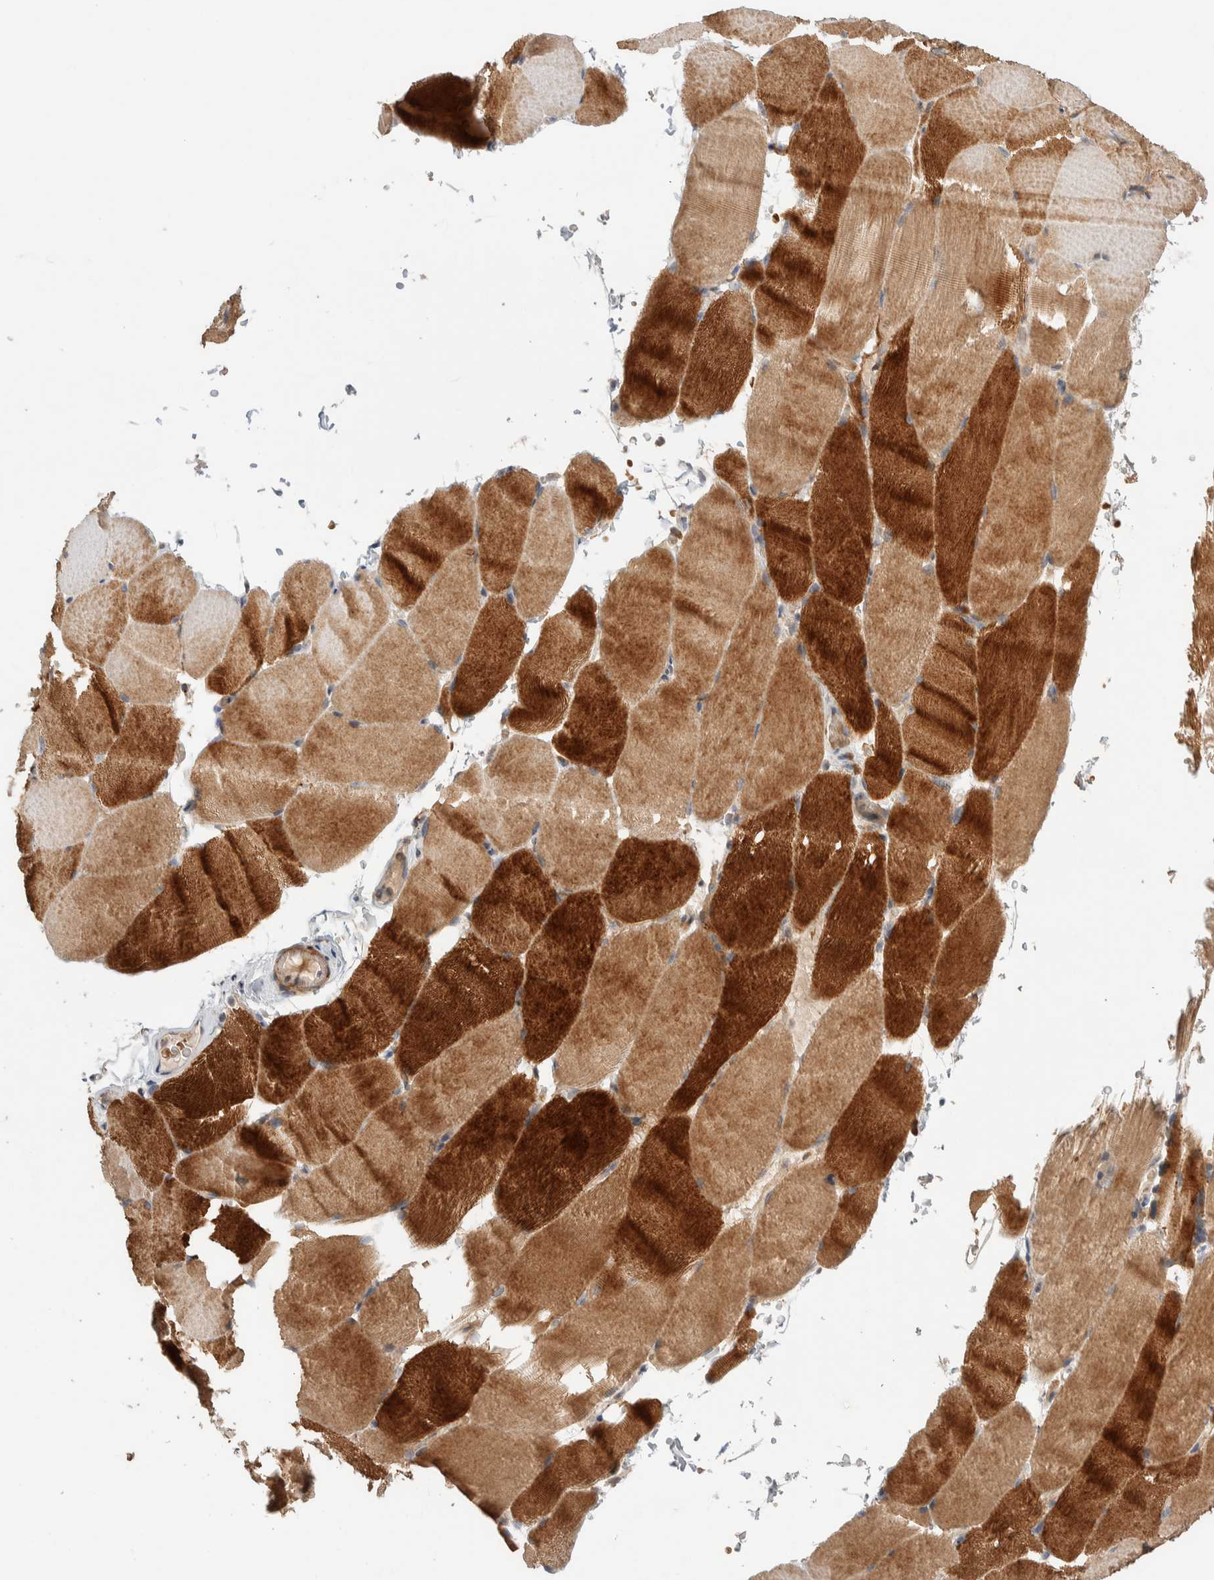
{"staining": {"intensity": "strong", "quantity": ">75%", "location": "cytoplasmic/membranous"}, "tissue": "skeletal muscle", "cell_type": "Myocytes", "image_type": "normal", "snomed": [{"axis": "morphology", "description": "Normal tissue, NOS"}, {"axis": "topography", "description": "Skeletal muscle"}, {"axis": "topography", "description": "Parathyroid gland"}], "caption": "Brown immunohistochemical staining in benign skeletal muscle exhibits strong cytoplasmic/membranous positivity in about >75% of myocytes.", "gene": "CASK", "patient": {"sex": "female", "age": 37}}